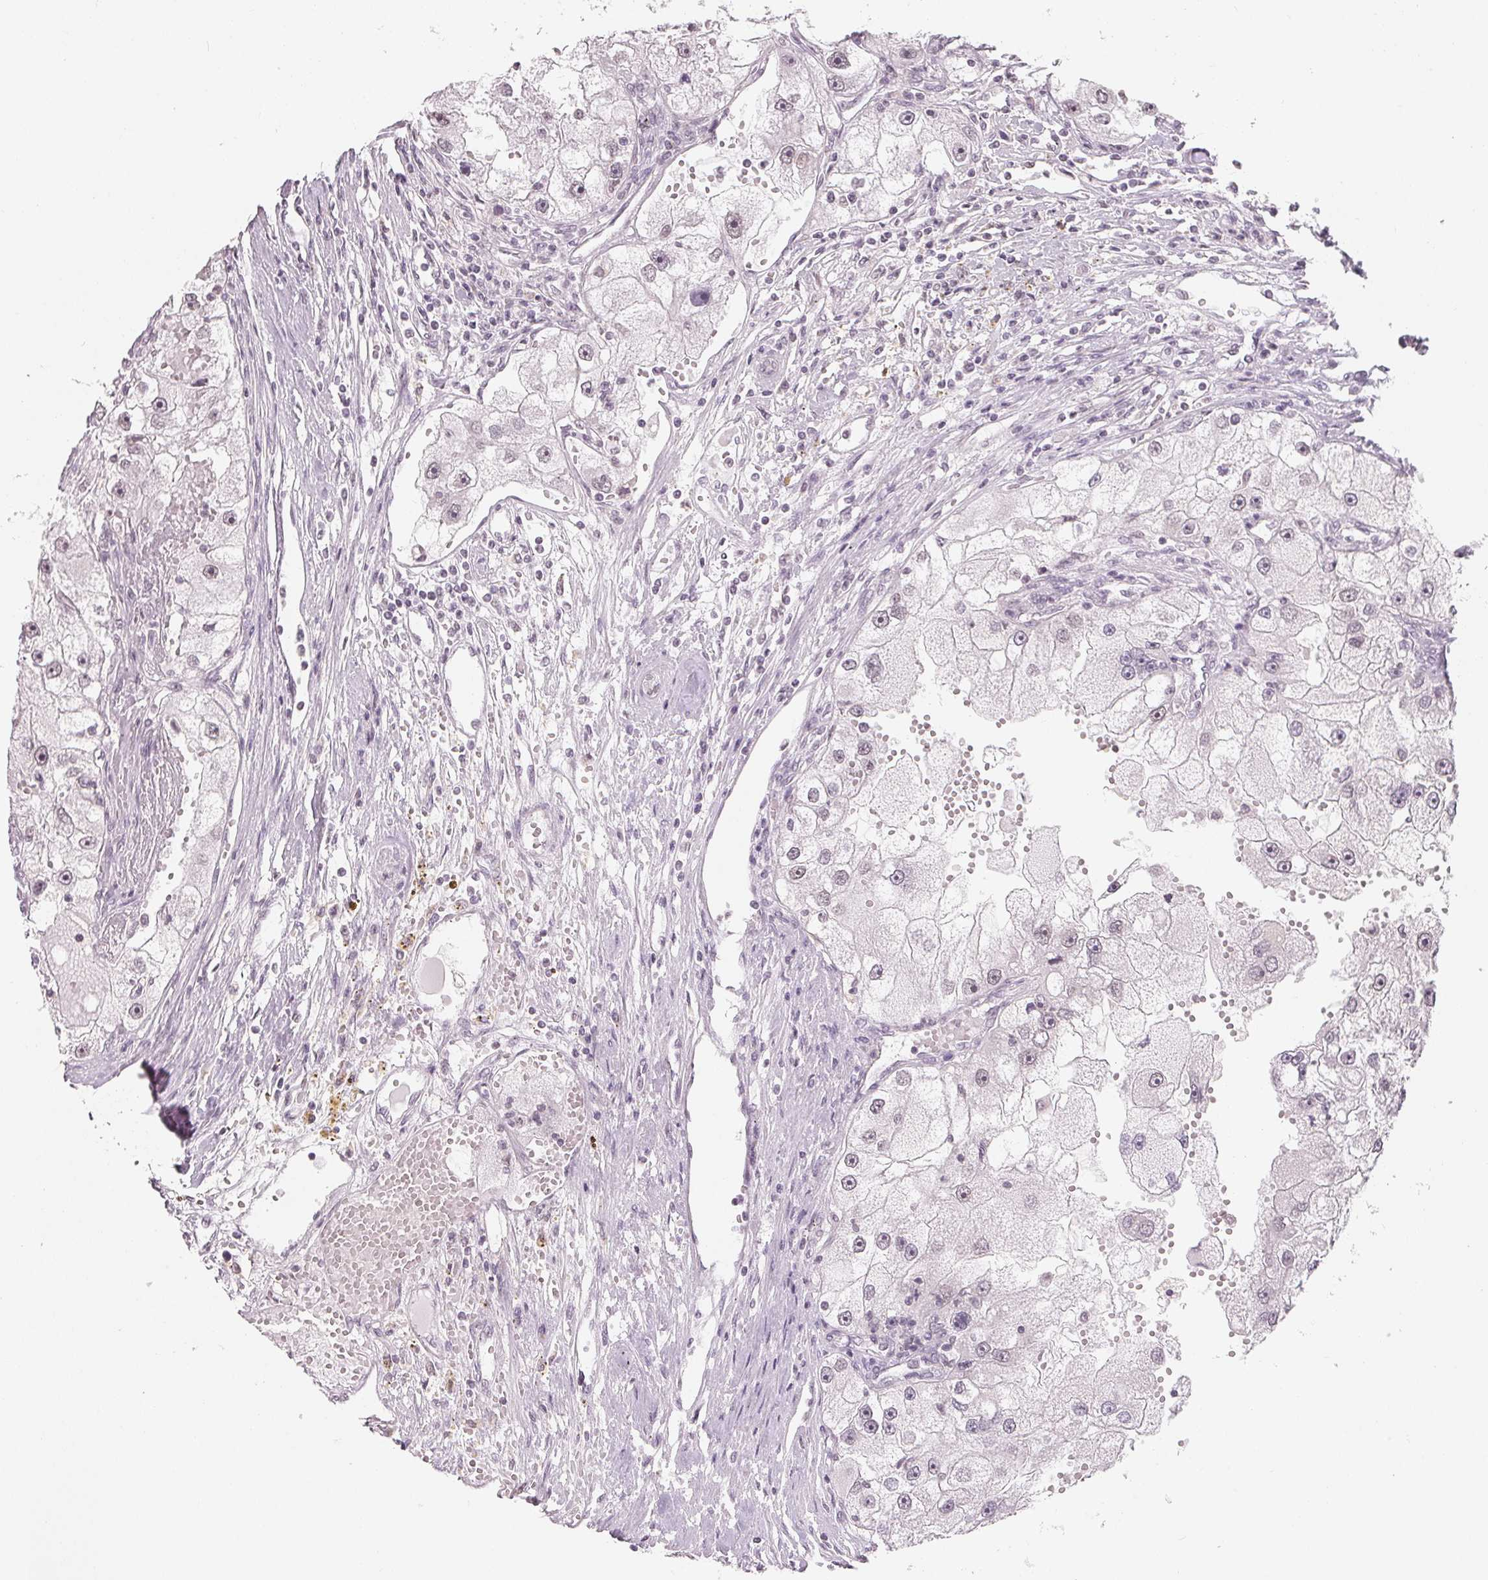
{"staining": {"intensity": "negative", "quantity": "none", "location": "none"}, "tissue": "renal cancer", "cell_type": "Tumor cells", "image_type": "cancer", "snomed": [{"axis": "morphology", "description": "Adenocarcinoma, NOS"}, {"axis": "topography", "description": "Kidney"}], "caption": "Micrograph shows no protein positivity in tumor cells of renal adenocarcinoma tissue.", "gene": "NXF3", "patient": {"sex": "male", "age": 63}}